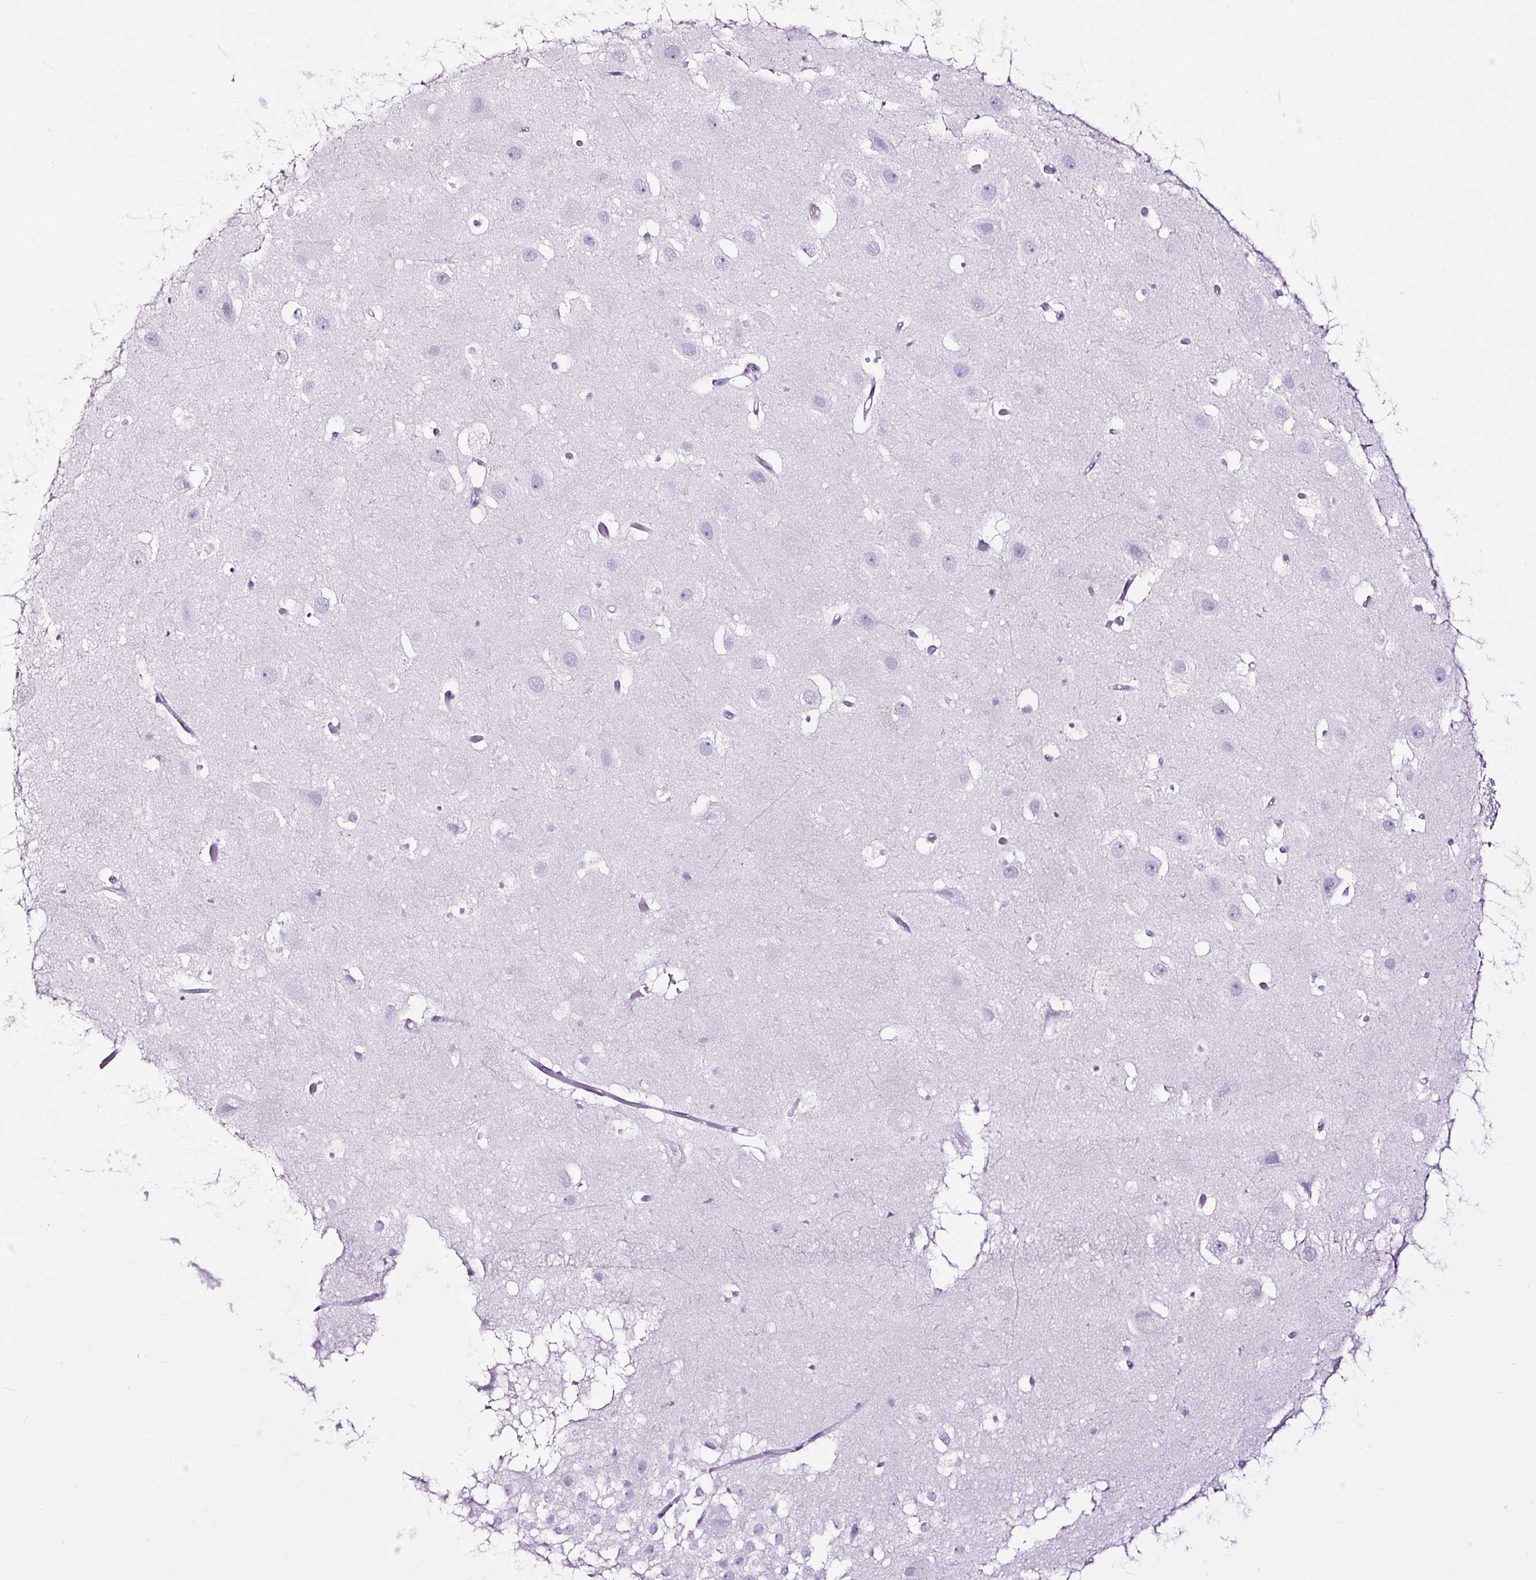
{"staining": {"intensity": "negative", "quantity": "none", "location": "none"}, "tissue": "hippocampus", "cell_type": "Glial cells", "image_type": "normal", "snomed": [{"axis": "morphology", "description": "Normal tissue, NOS"}, {"axis": "topography", "description": "Hippocampus"}], "caption": "Glial cells show no significant protein expression in normal hippocampus. The staining is performed using DAB (3,3'-diaminobenzidine) brown chromogen with nuclei counter-stained in using hematoxylin.", "gene": "NPHS2", "patient": {"sex": "female", "age": 52}}